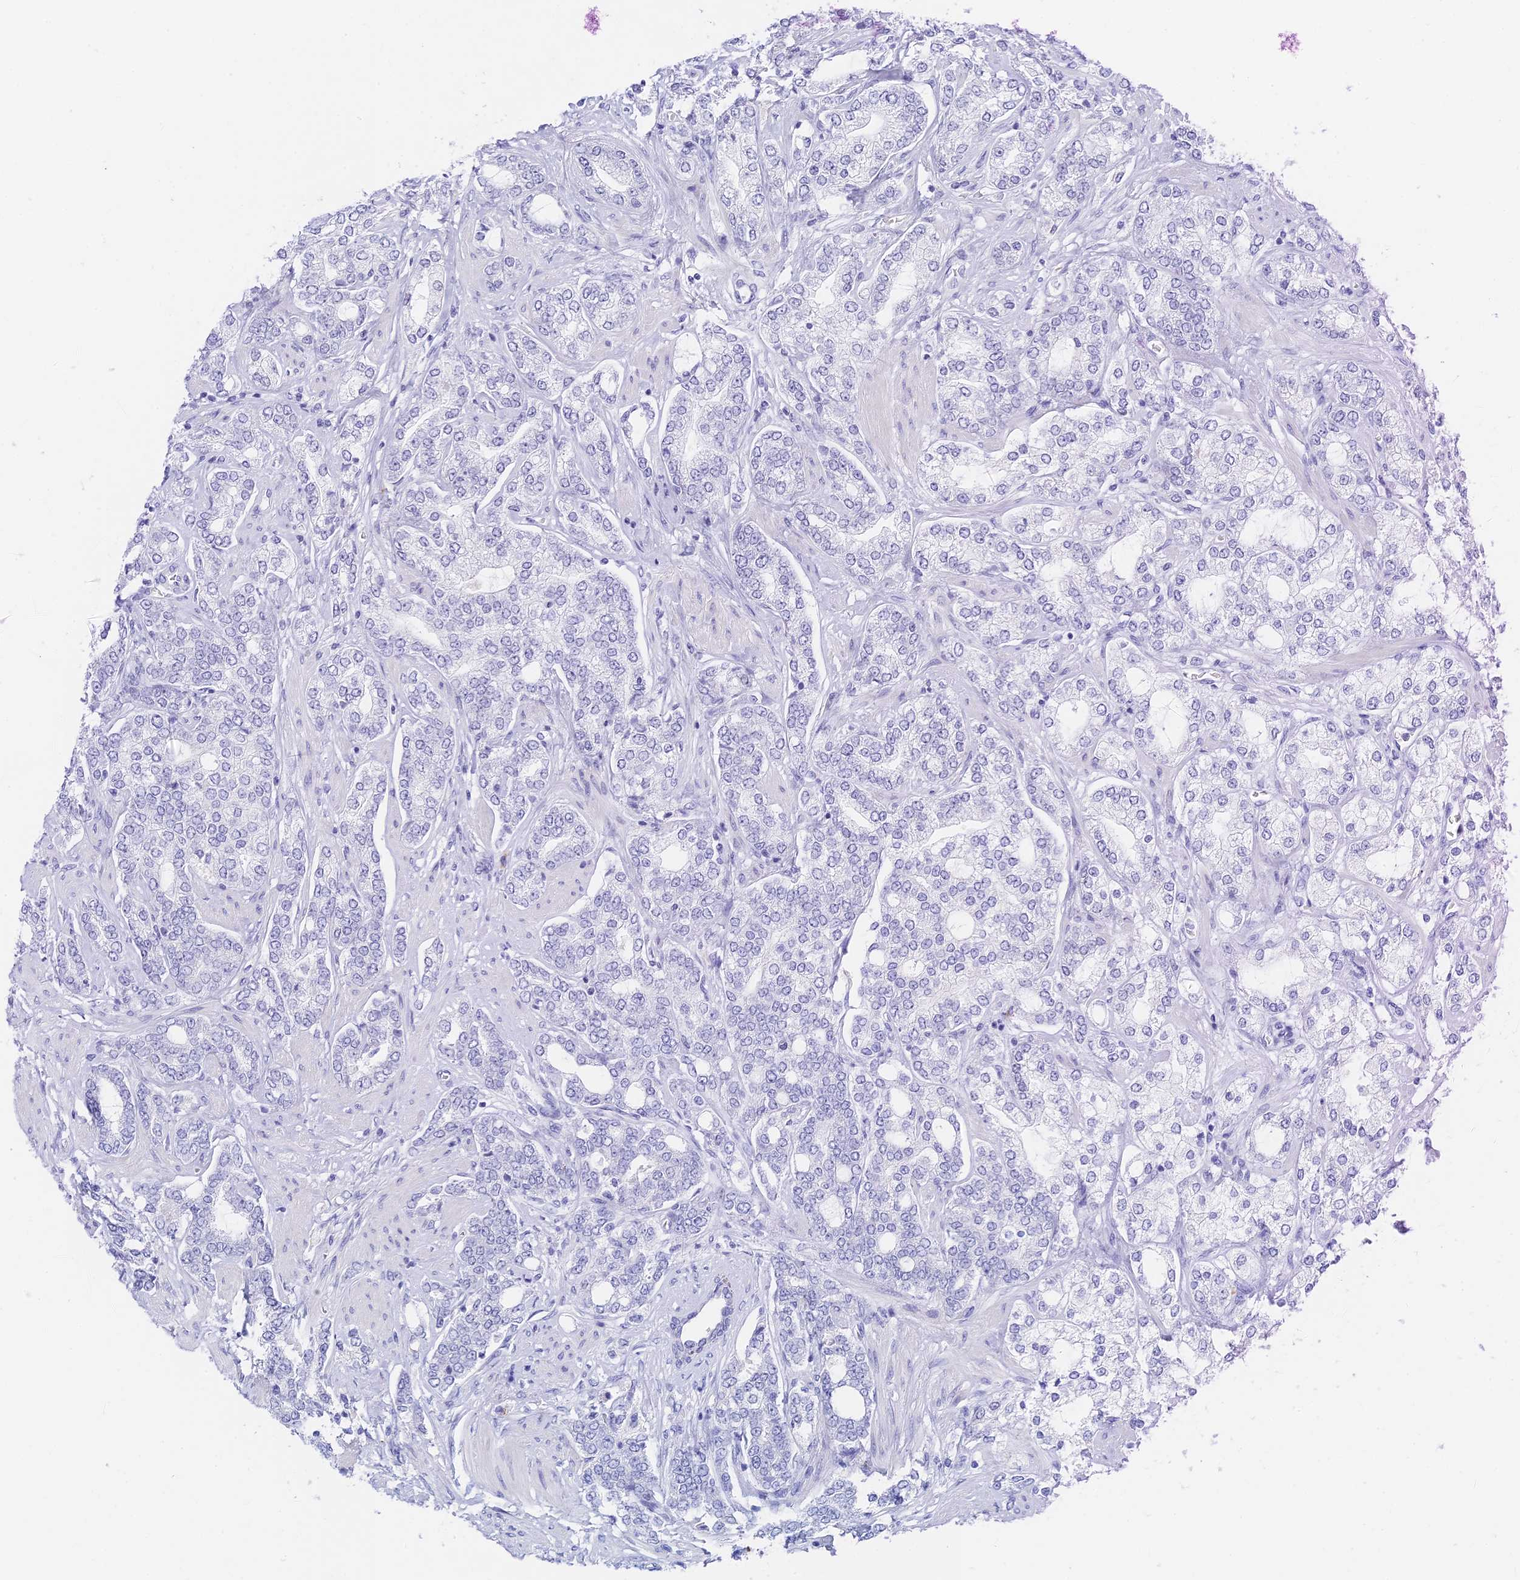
{"staining": {"intensity": "negative", "quantity": "none", "location": "none"}, "tissue": "prostate cancer", "cell_type": "Tumor cells", "image_type": "cancer", "snomed": [{"axis": "morphology", "description": "Adenocarcinoma, High grade"}, {"axis": "topography", "description": "Prostate"}], "caption": "Prostate high-grade adenocarcinoma was stained to show a protein in brown. There is no significant expression in tumor cells.", "gene": "CEP152", "patient": {"sex": "male", "age": 64}}